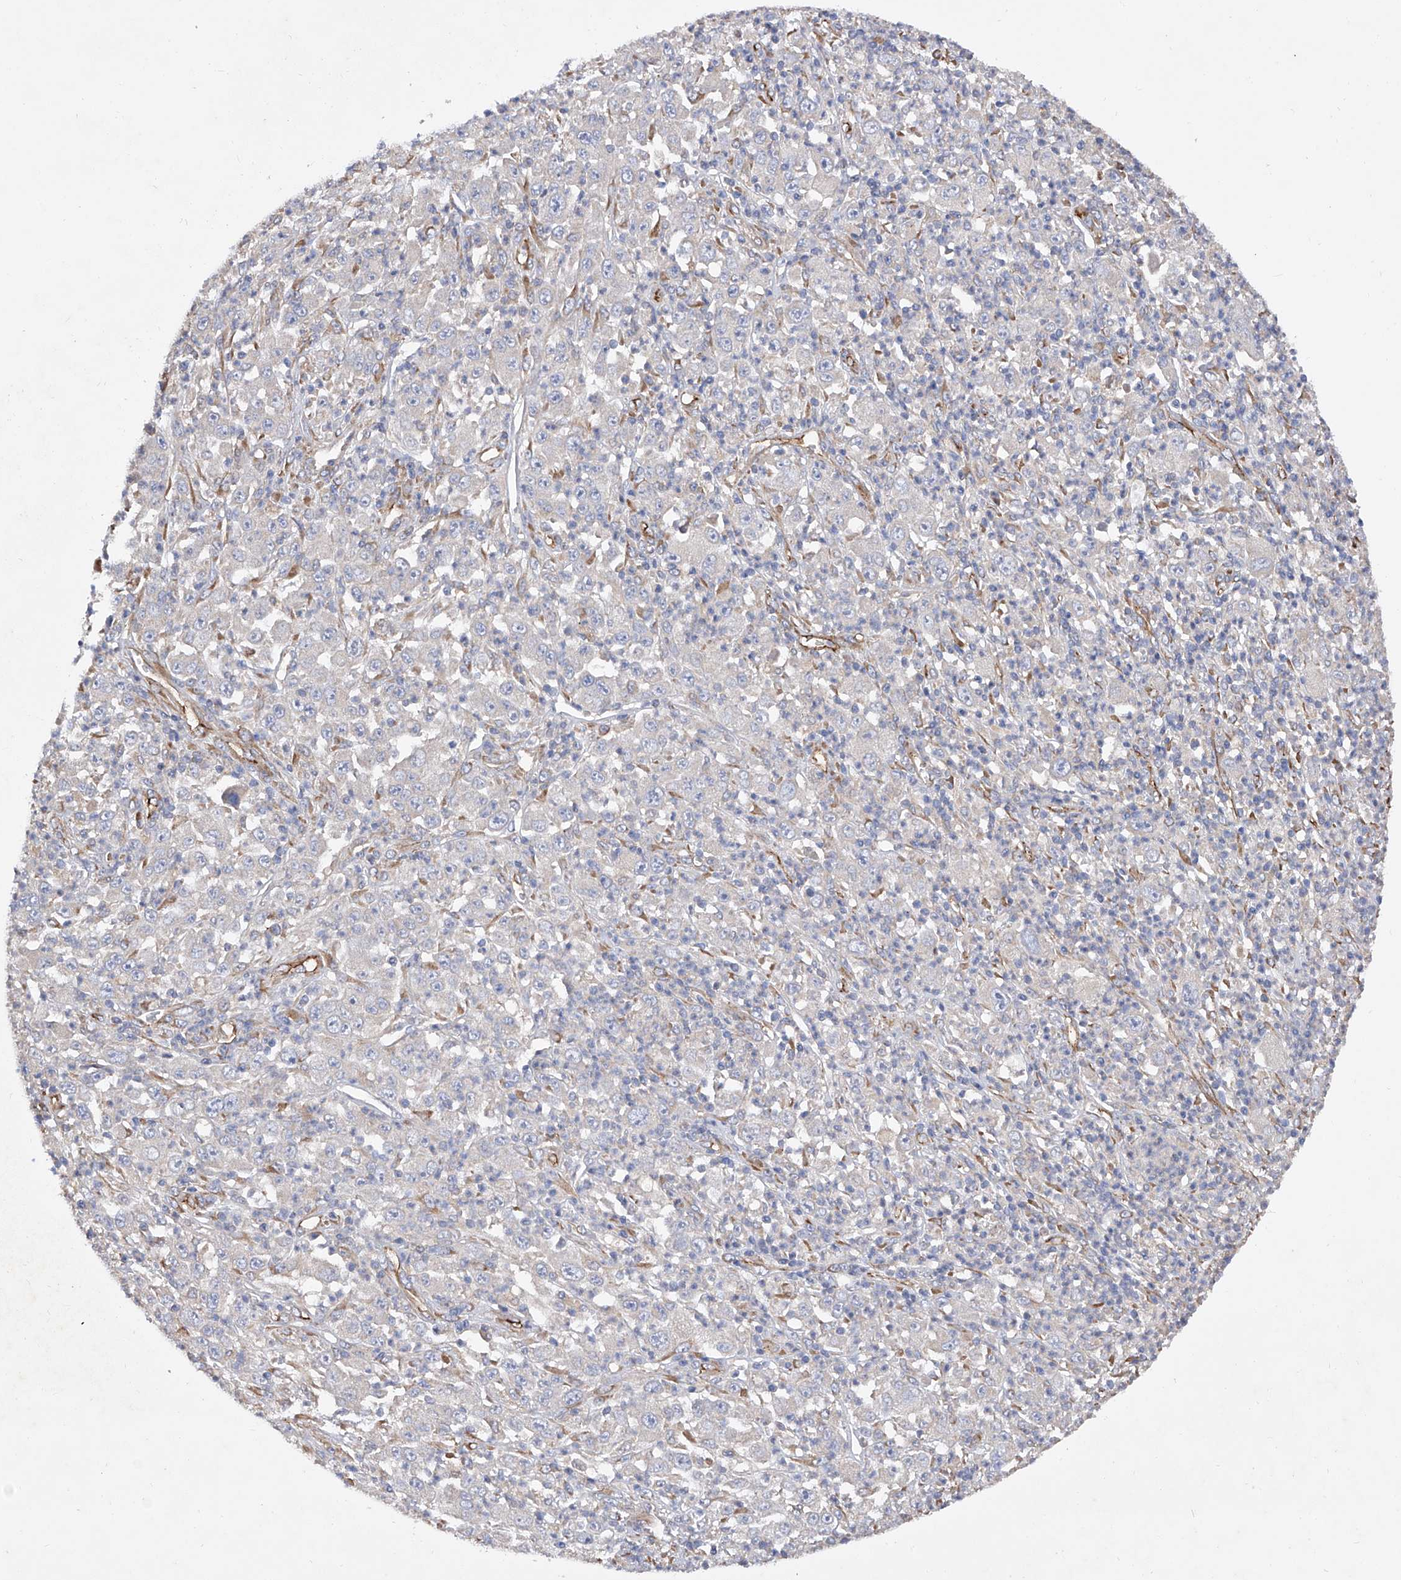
{"staining": {"intensity": "negative", "quantity": "none", "location": "none"}, "tissue": "melanoma", "cell_type": "Tumor cells", "image_type": "cancer", "snomed": [{"axis": "morphology", "description": "Malignant melanoma, Metastatic site"}, {"axis": "topography", "description": "Skin"}], "caption": "Photomicrograph shows no protein staining in tumor cells of melanoma tissue. (DAB (3,3'-diaminobenzidine) immunohistochemistry visualized using brightfield microscopy, high magnification).", "gene": "INPP5B", "patient": {"sex": "female", "age": 56}}